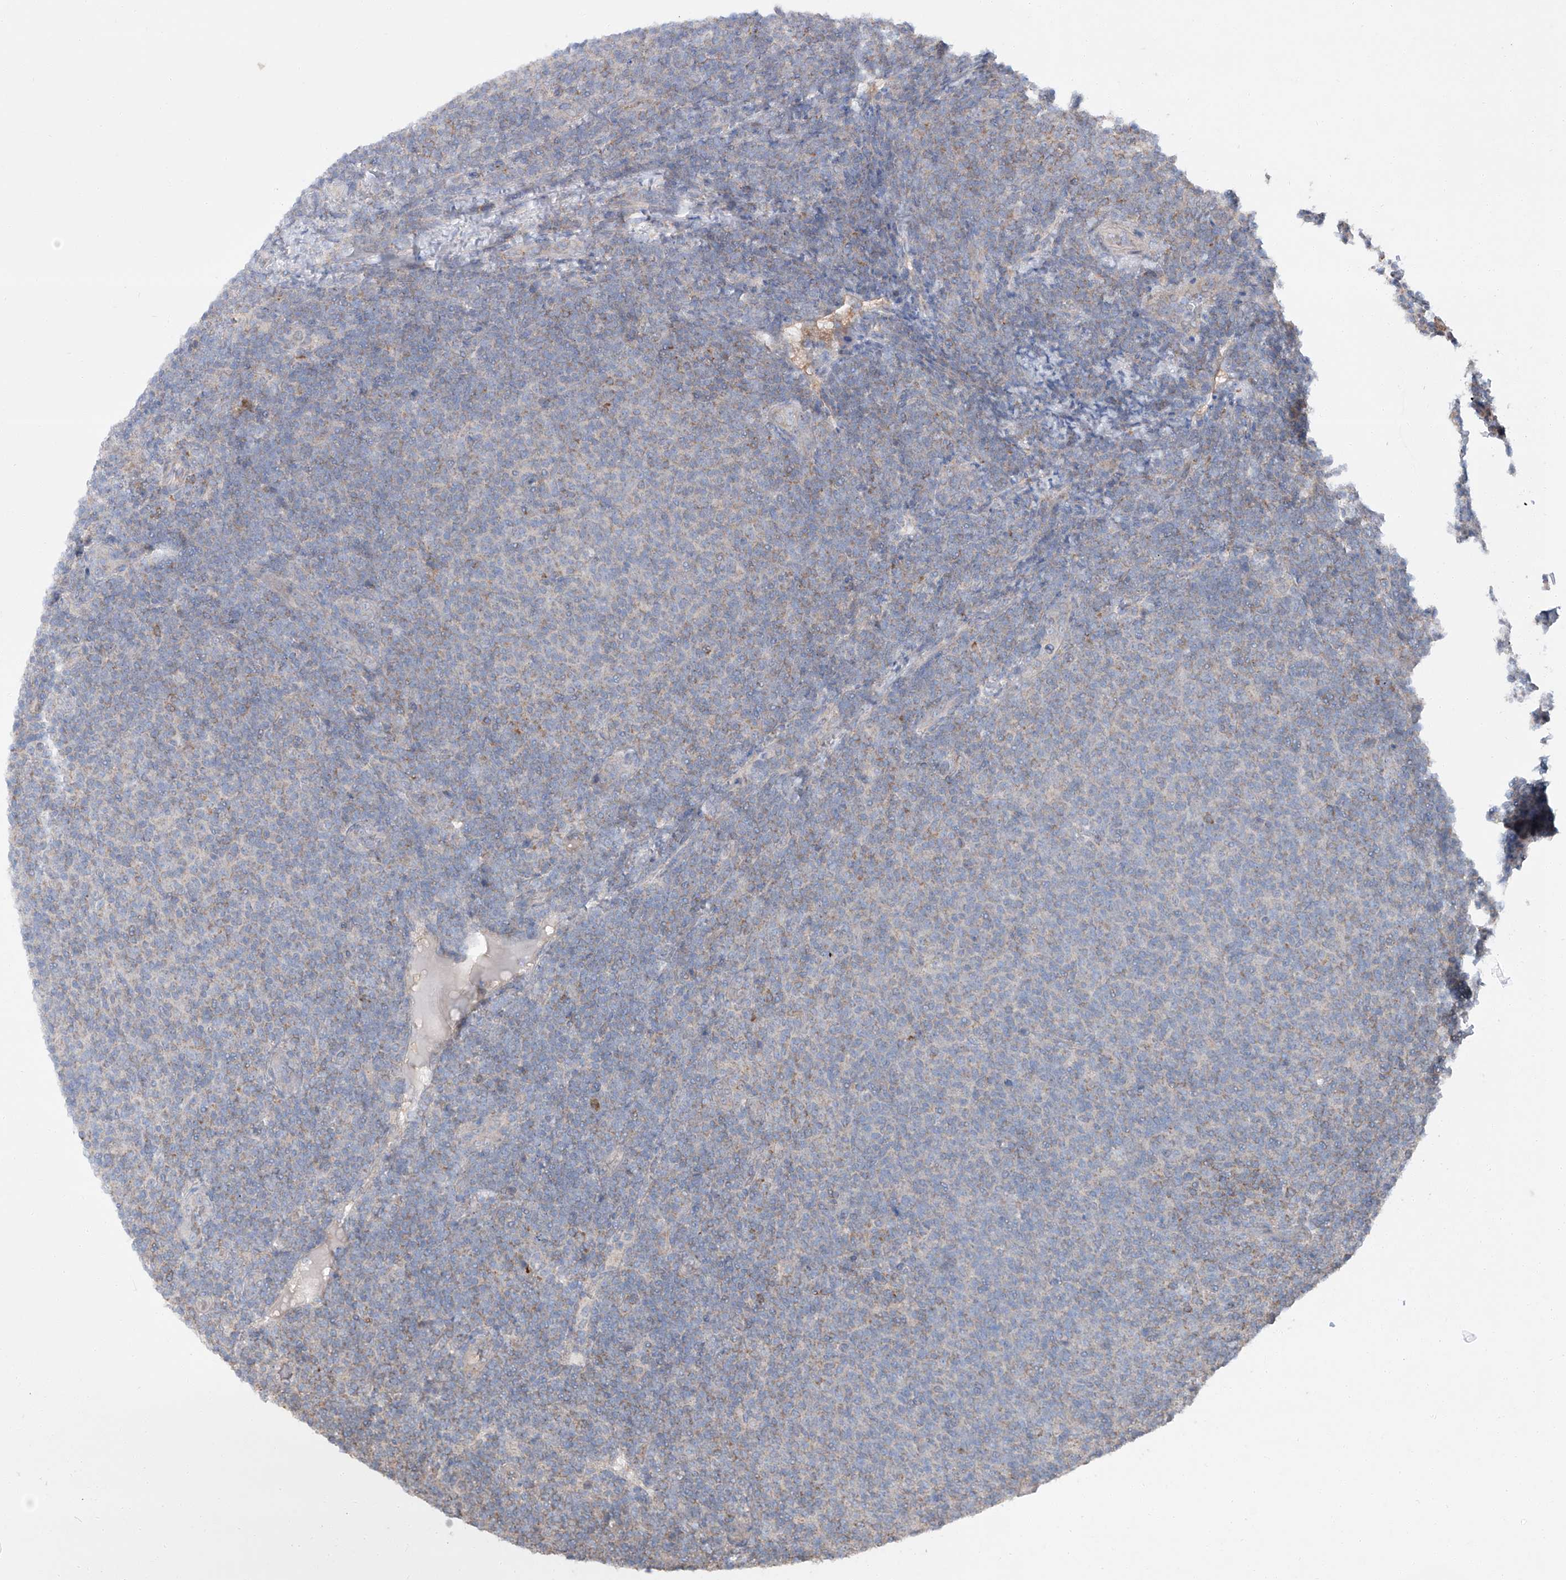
{"staining": {"intensity": "weak", "quantity": "<25%", "location": "cytoplasmic/membranous"}, "tissue": "lymphoma", "cell_type": "Tumor cells", "image_type": "cancer", "snomed": [{"axis": "morphology", "description": "Malignant lymphoma, non-Hodgkin's type, Low grade"}, {"axis": "topography", "description": "Lymph node"}], "caption": "A photomicrograph of low-grade malignant lymphoma, non-Hodgkin's type stained for a protein shows no brown staining in tumor cells.", "gene": "SIX4", "patient": {"sex": "male", "age": 66}}